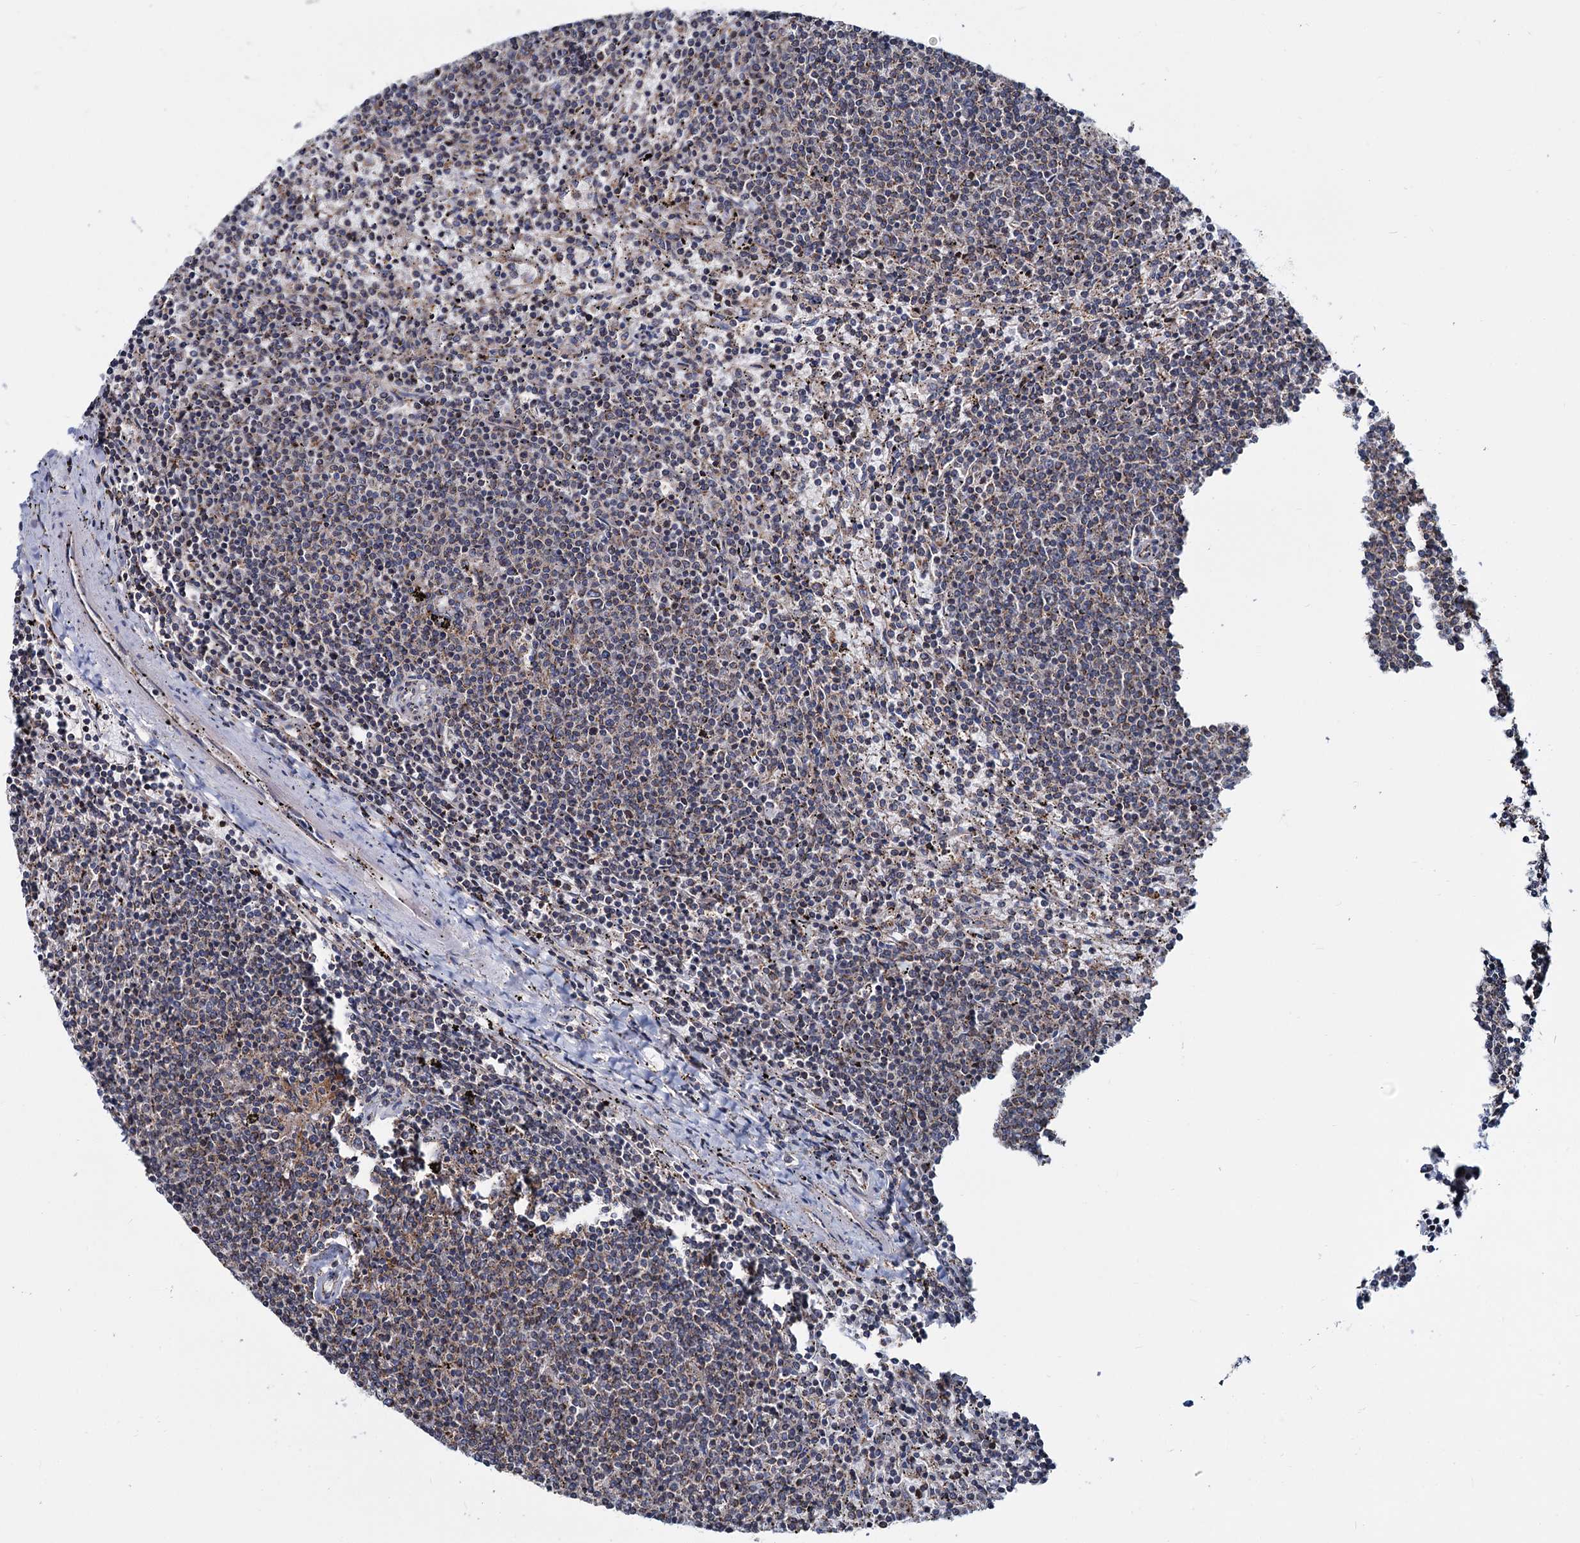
{"staining": {"intensity": "weak", "quantity": "25%-75%", "location": "cytoplasmic/membranous"}, "tissue": "lymphoma", "cell_type": "Tumor cells", "image_type": "cancer", "snomed": [{"axis": "morphology", "description": "Malignant lymphoma, non-Hodgkin's type, Low grade"}, {"axis": "topography", "description": "Spleen"}], "caption": "Brown immunohistochemical staining in human malignant lymphoma, non-Hodgkin's type (low-grade) reveals weak cytoplasmic/membranous expression in approximately 25%-75% of tumor cells.", "gene": "PSEN1", "patient": {"sex": "female", "age": 50}}